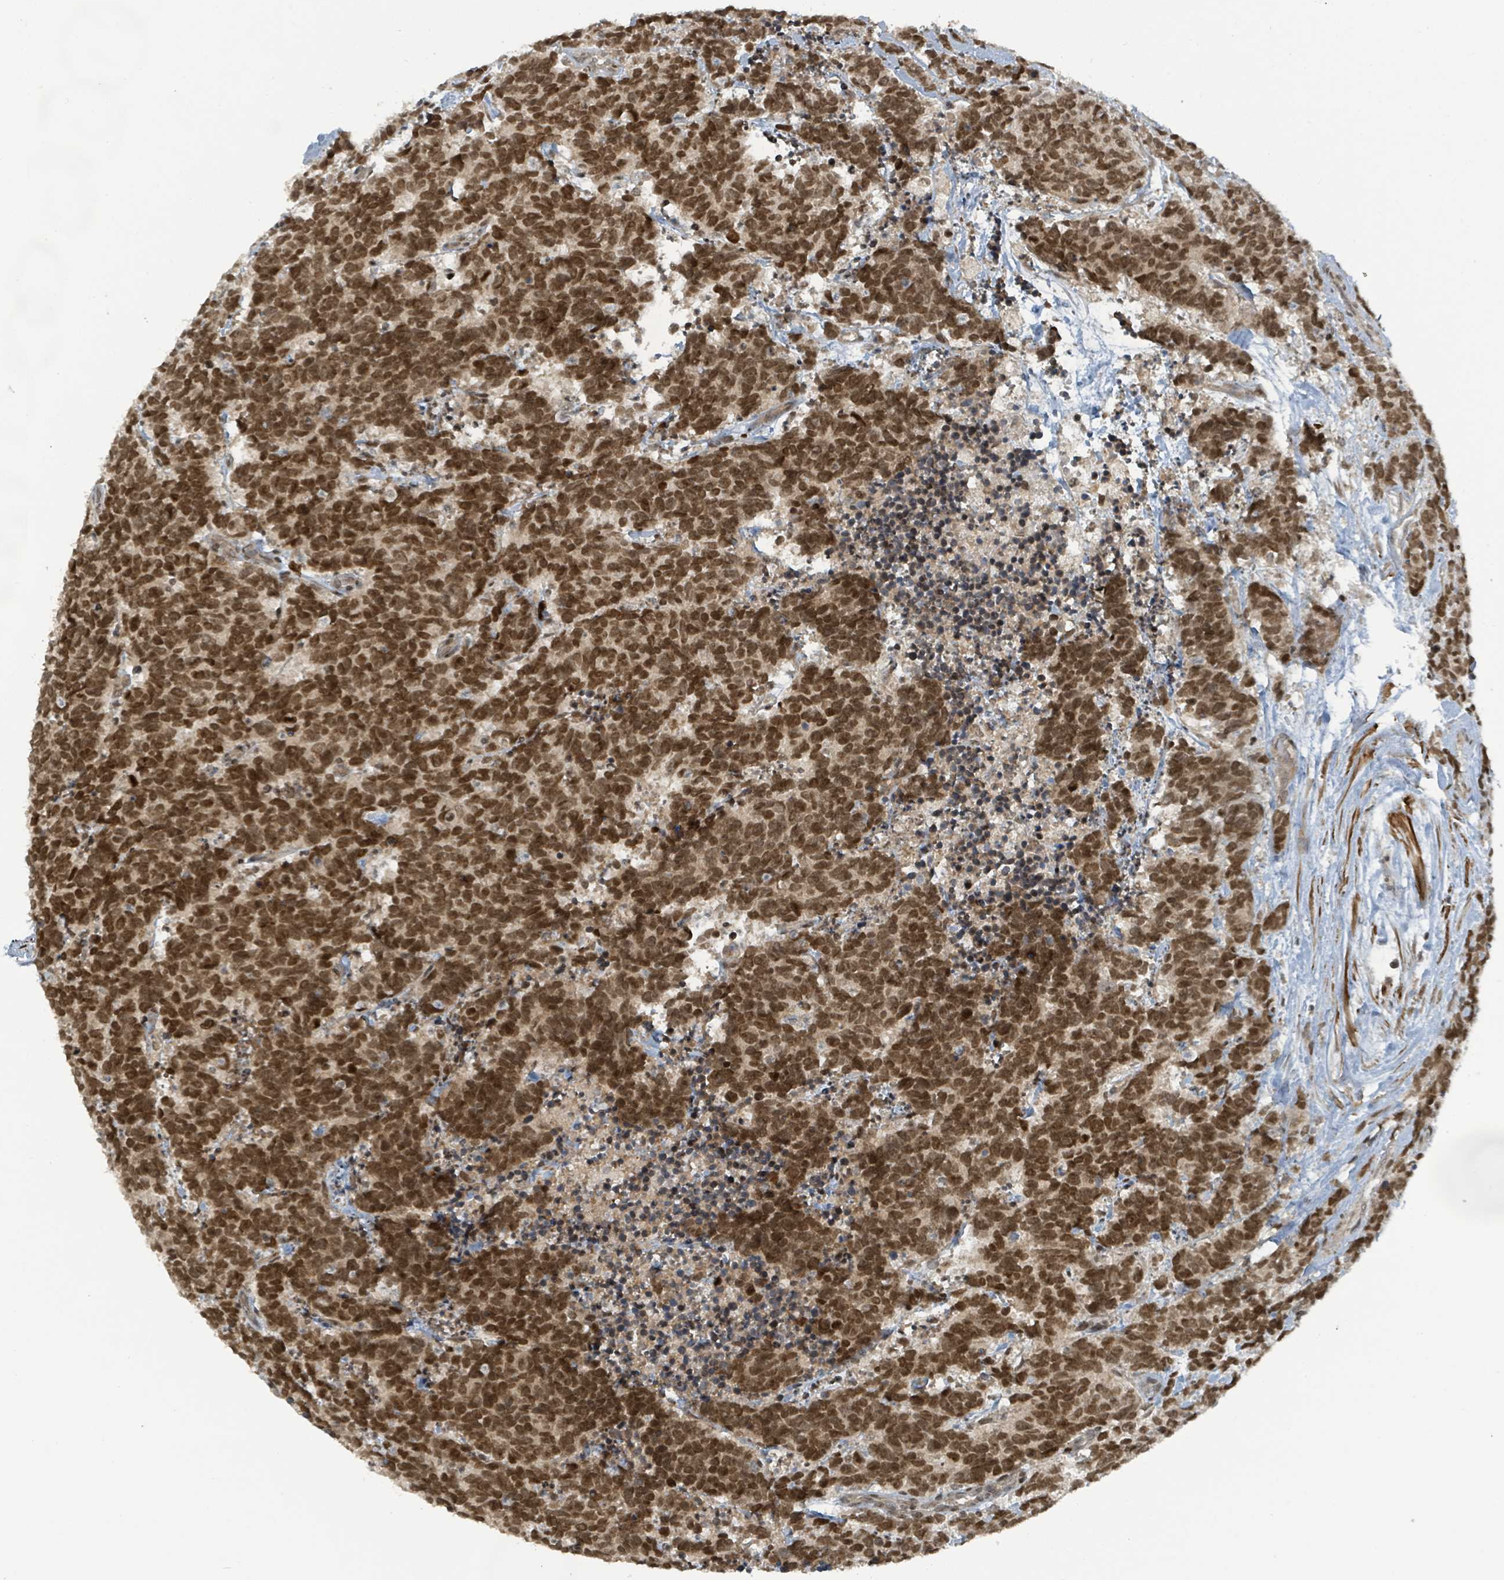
{"staining": {"intensity": "strong", "quantity": ">75%", "location": "nuclear"}, "tissue": "carcinoid", "cell_type": "Tumor cells", "image_type": "cancer", "snomed": [{"axis": "morphology", "description": "Carcinoma, NOS"}, {"axis": "morphology", "description": "Carcinoid, malignant, NOS"}, {"axis": "topography", "description": "Prostate"}], "caption": "There is high levels of strong nuclear positivity in tumor cells of carcinoma, as demonstrated by immunohistochemical staining (brown color).", "gene": "PHIP", "patient": {"sex": "male", "age": 57}}